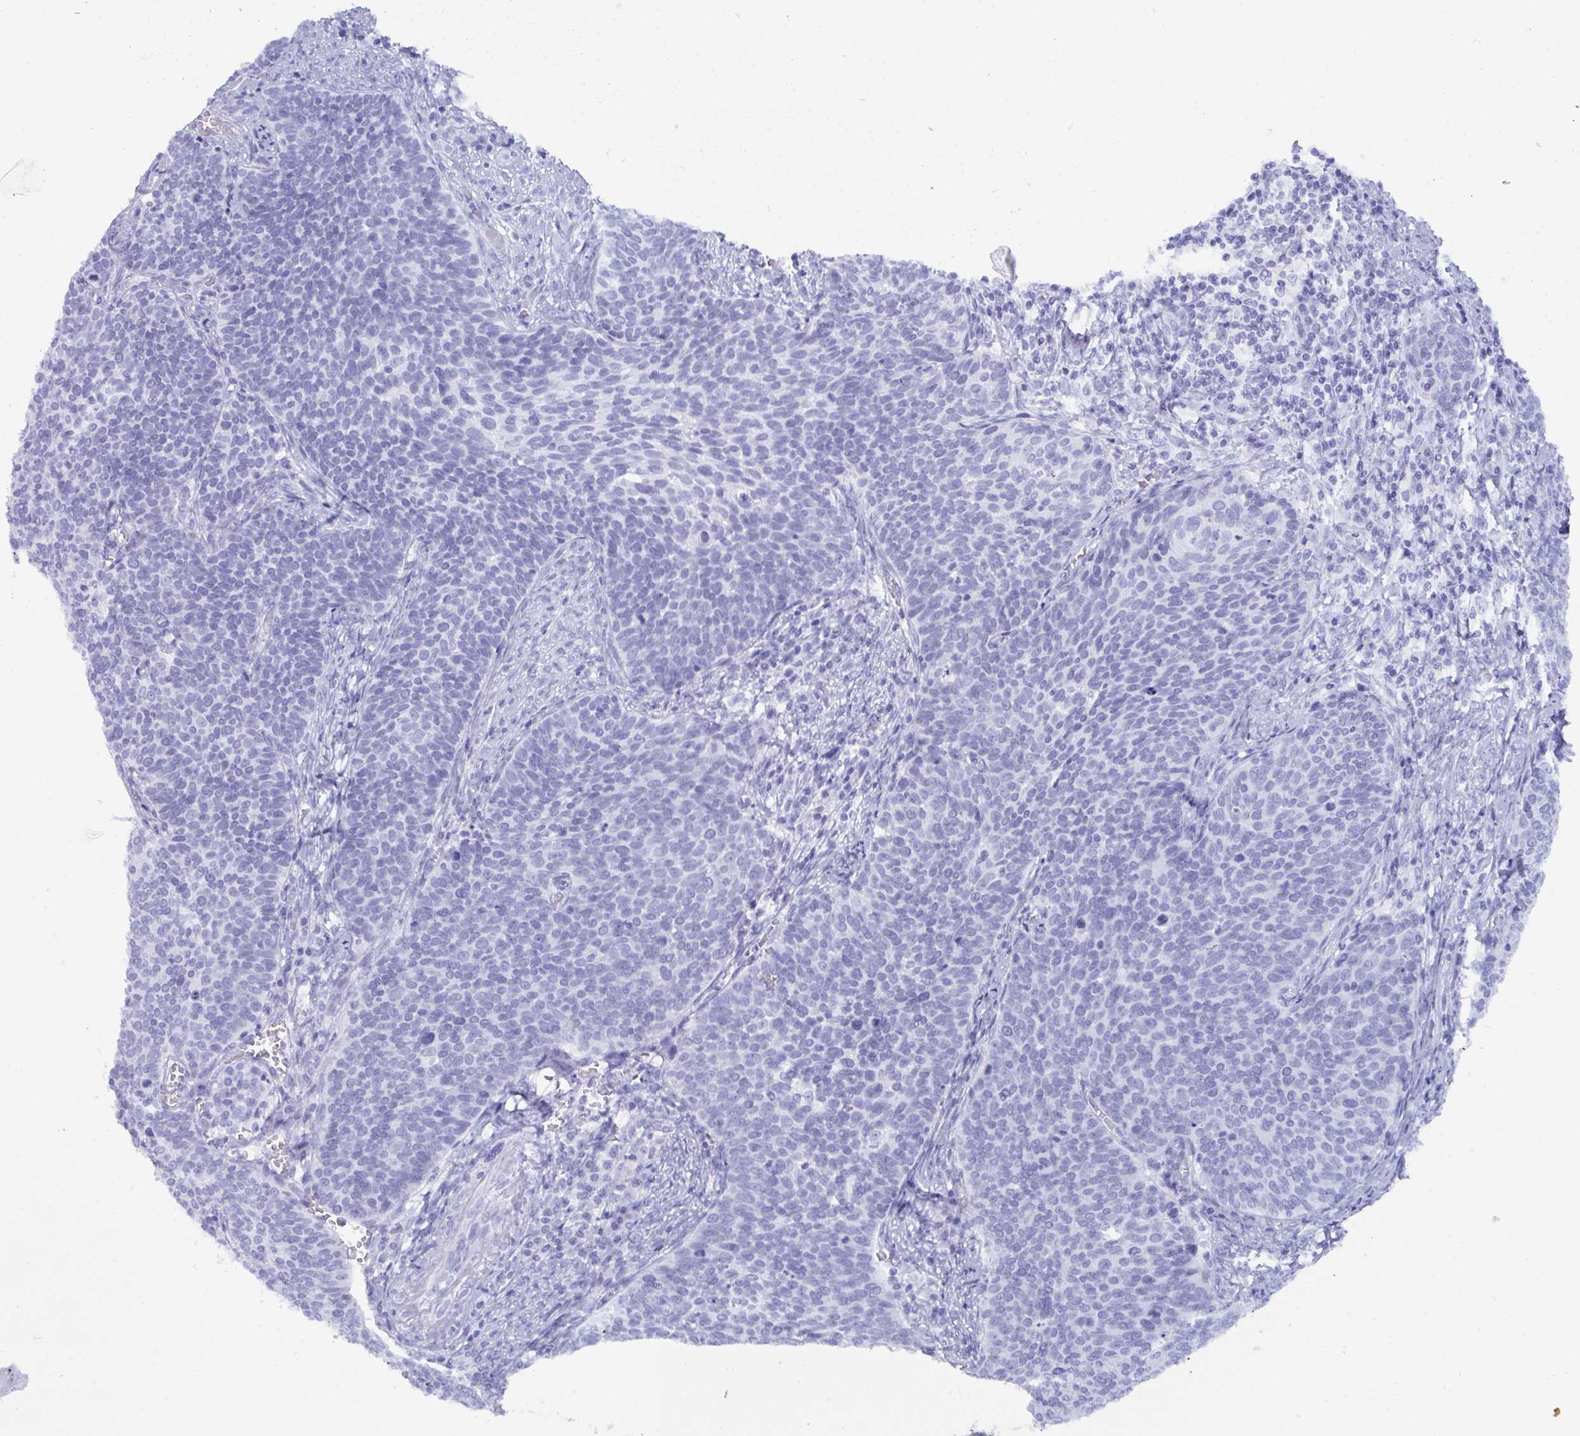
{"staining": {"intensity": "negative", "quantity": "none", "location": "none"}, "tissue": "cervical cancer", "cell_type": "Tumor cells", "image_type": "cancer", "snomed": [{"axis": "morphology", "description": "Normal tissue, NOS"}, {"axis": "morphology", "description": "Squamous cell carcinoma, NOS"}, {"axis": "topography", "description": "Cervix"}], "caption": "The IHC photomicrograph has no significant positivity in tumor cells of squamous cell carcinoma (cervical) tissue.", "gene": "MRGPRG", "patient": {"sex": "female", "age": 39}}